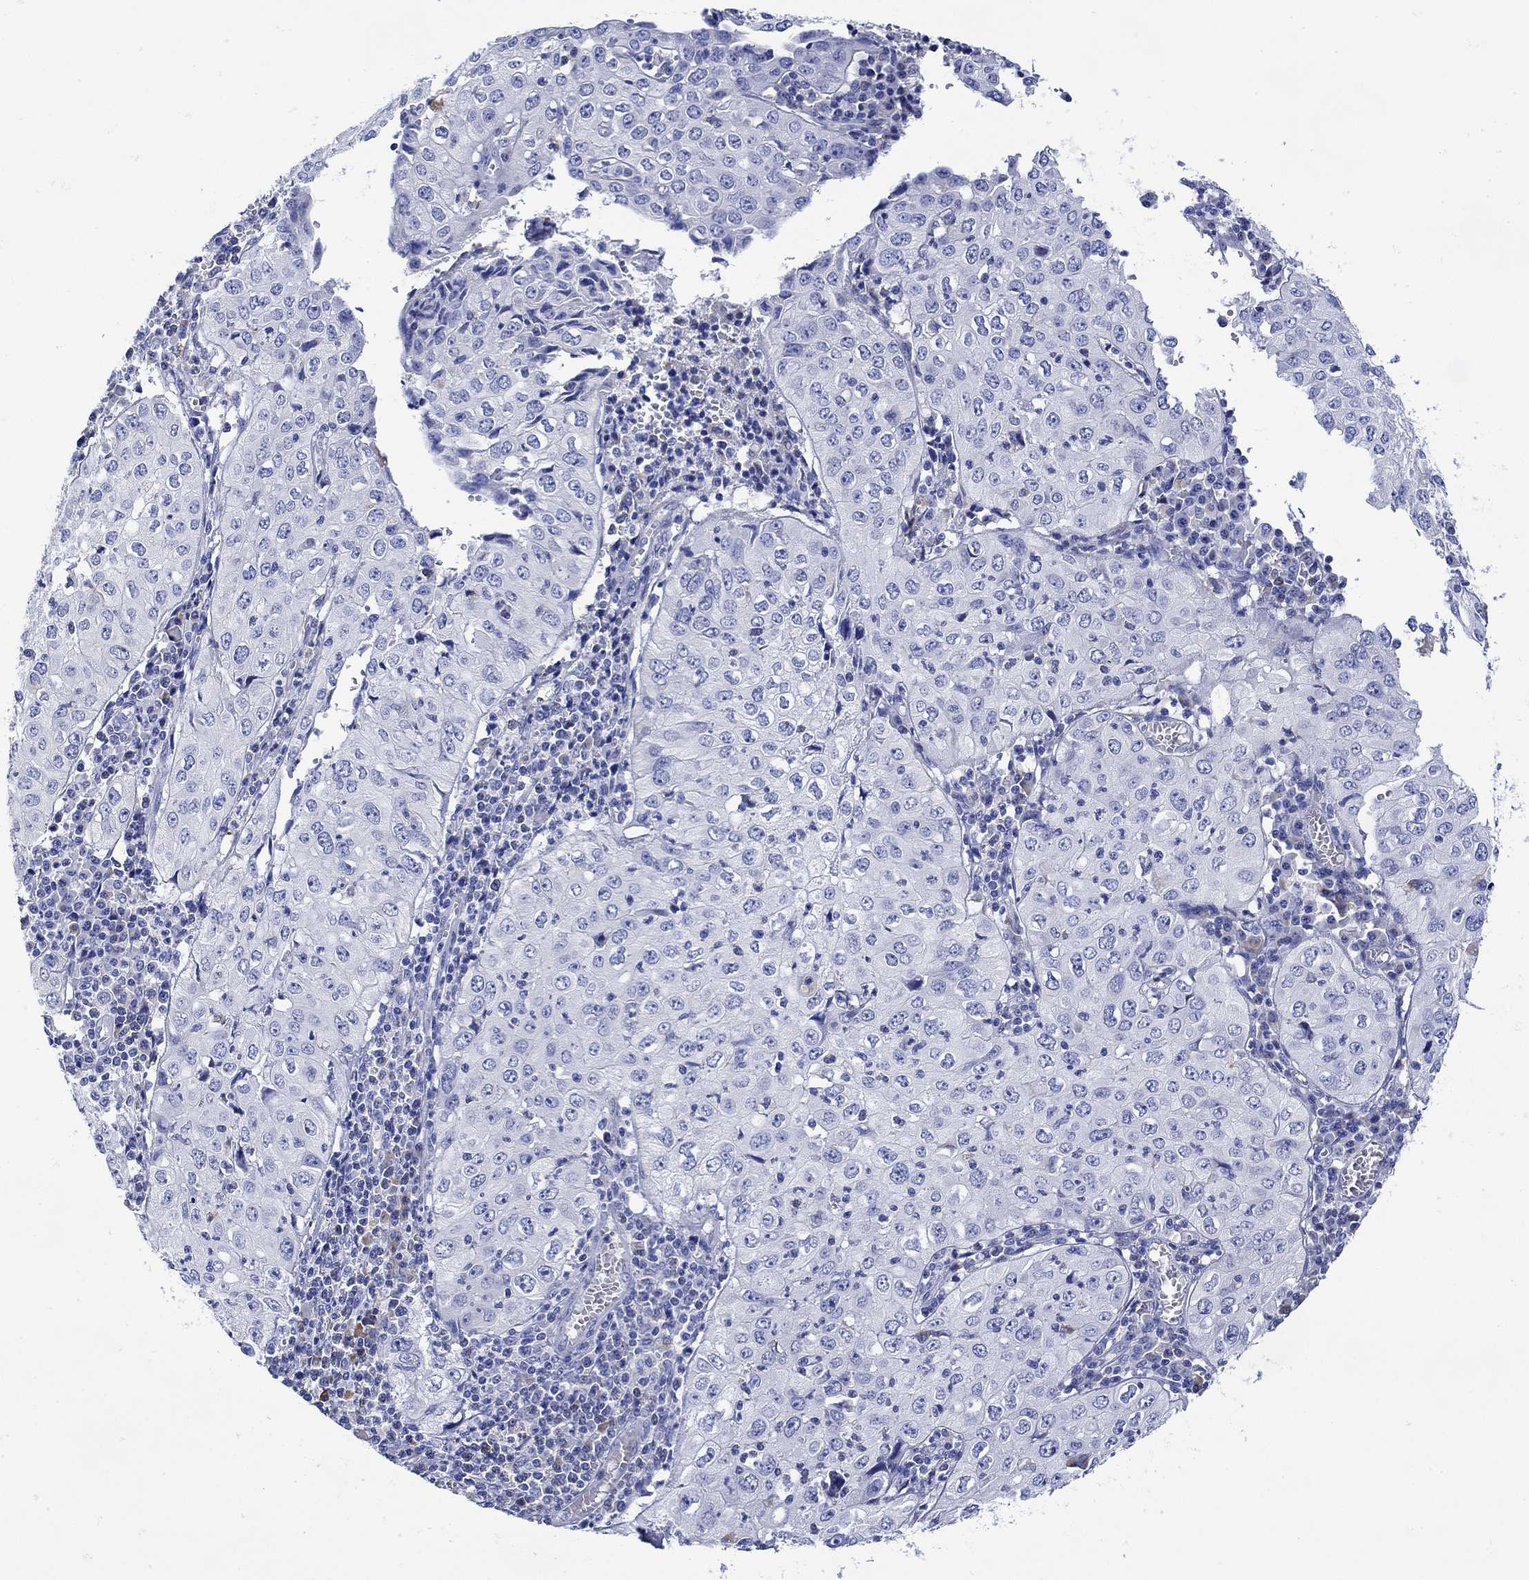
{"staining": {"intensity": "negative", "quantity": "none", "location": "none"}, "tissue": "cervical cancer", "cell_type": "Tumor cells", "image_type": "cancer", "snomed": [{"axis": "morphology", "description": "Squamous cell carcinoma, NOS"}, {"axis": "topography", "description": "Cervix"}], "caption": "Immunohistochemistry (IHC) micrograph of human cervical cancer stained for a protein (brown), which reveals no positivity in tumor cells. (Brightfield microscopy of DAB IHC at high magnification).", "gene": "ANKMY1", "patient": {"sex": "female", "age": 24}}